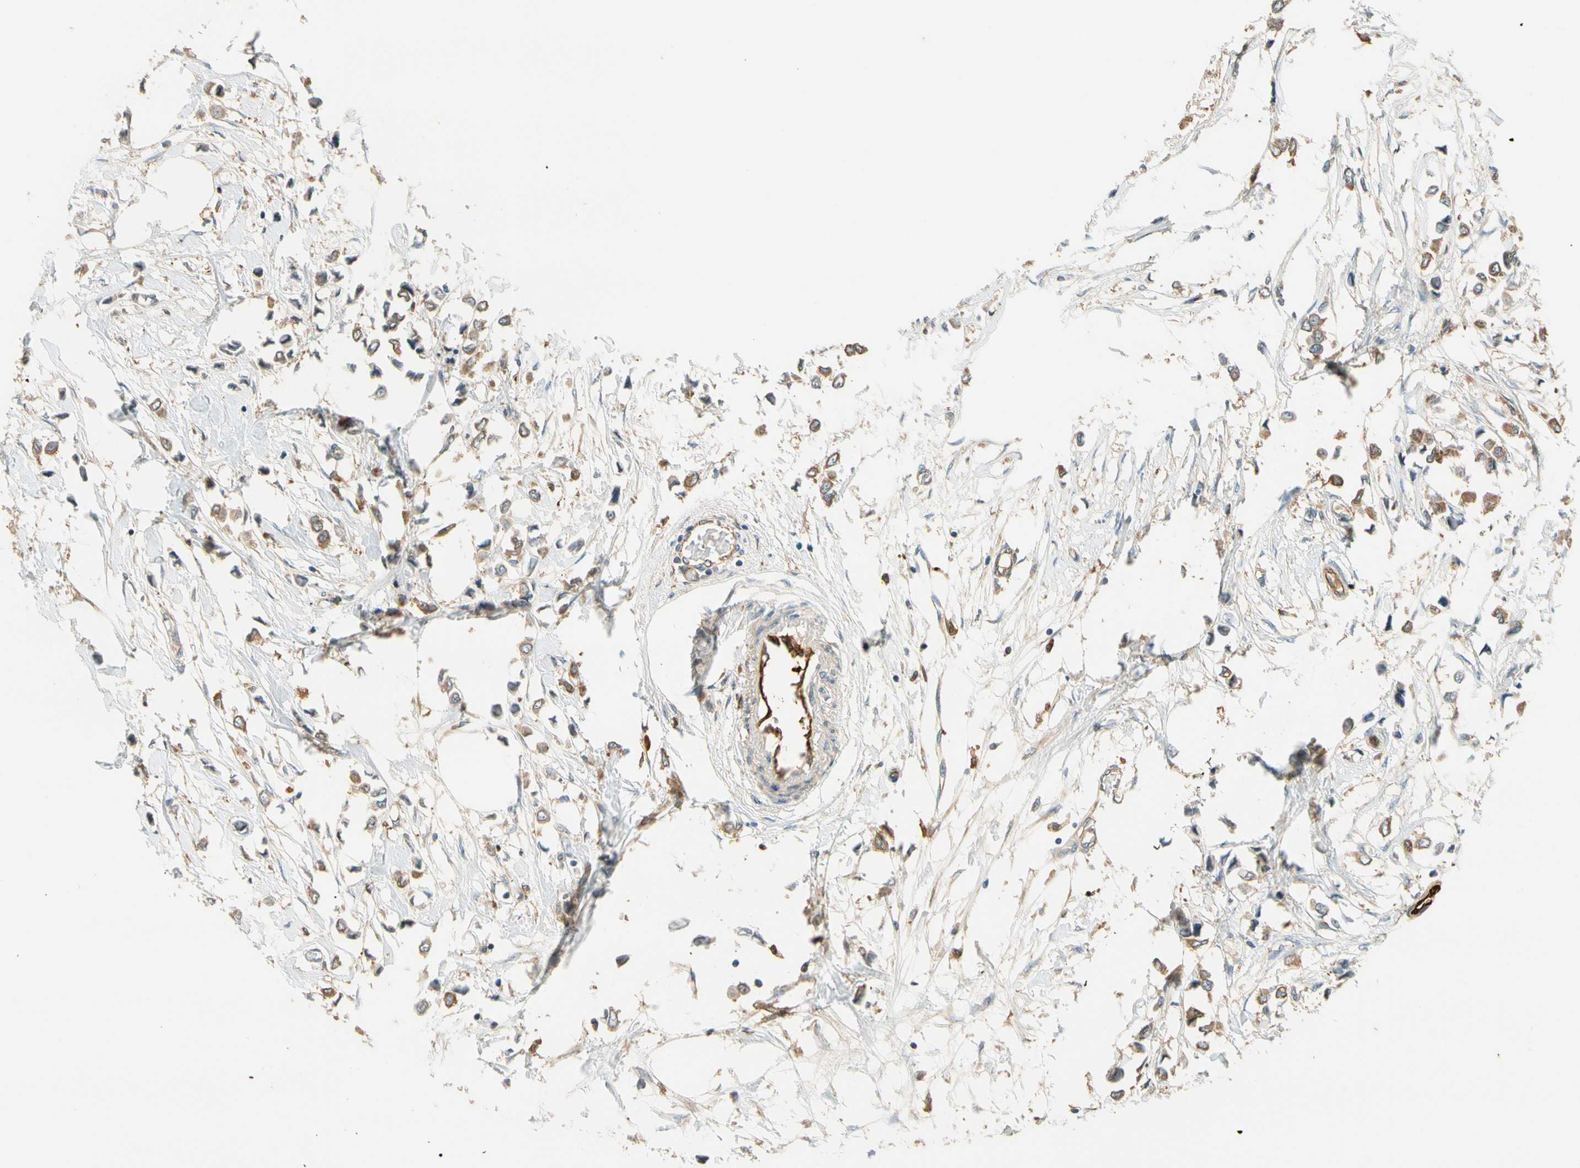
{"staining": {"intensity": "moderate", "quantity": ">75%", "location": "cytoplasmic/membranous"}, "tissue": "breast cancer", "cell_type": "Tumor cells", "image_type": "cancer", "snomed": [{"axis": "morphology", "description": "Lobular carcinoma"}, {"axis": "topography", "description": "Breast"}], "caption": "Protein analysis of breast lobular carcinoma tissue displays moderate cytoplasmic/membranous expression in about >75% of tumor cells. The staining was performed using DAB (3,3'-diaminobenzidine), with brown indicating positive protein expression. Nuclei are stained blue with hematoxylin.", "gene": "PARP14", "patient": {"sex": "female", "age": 51}}